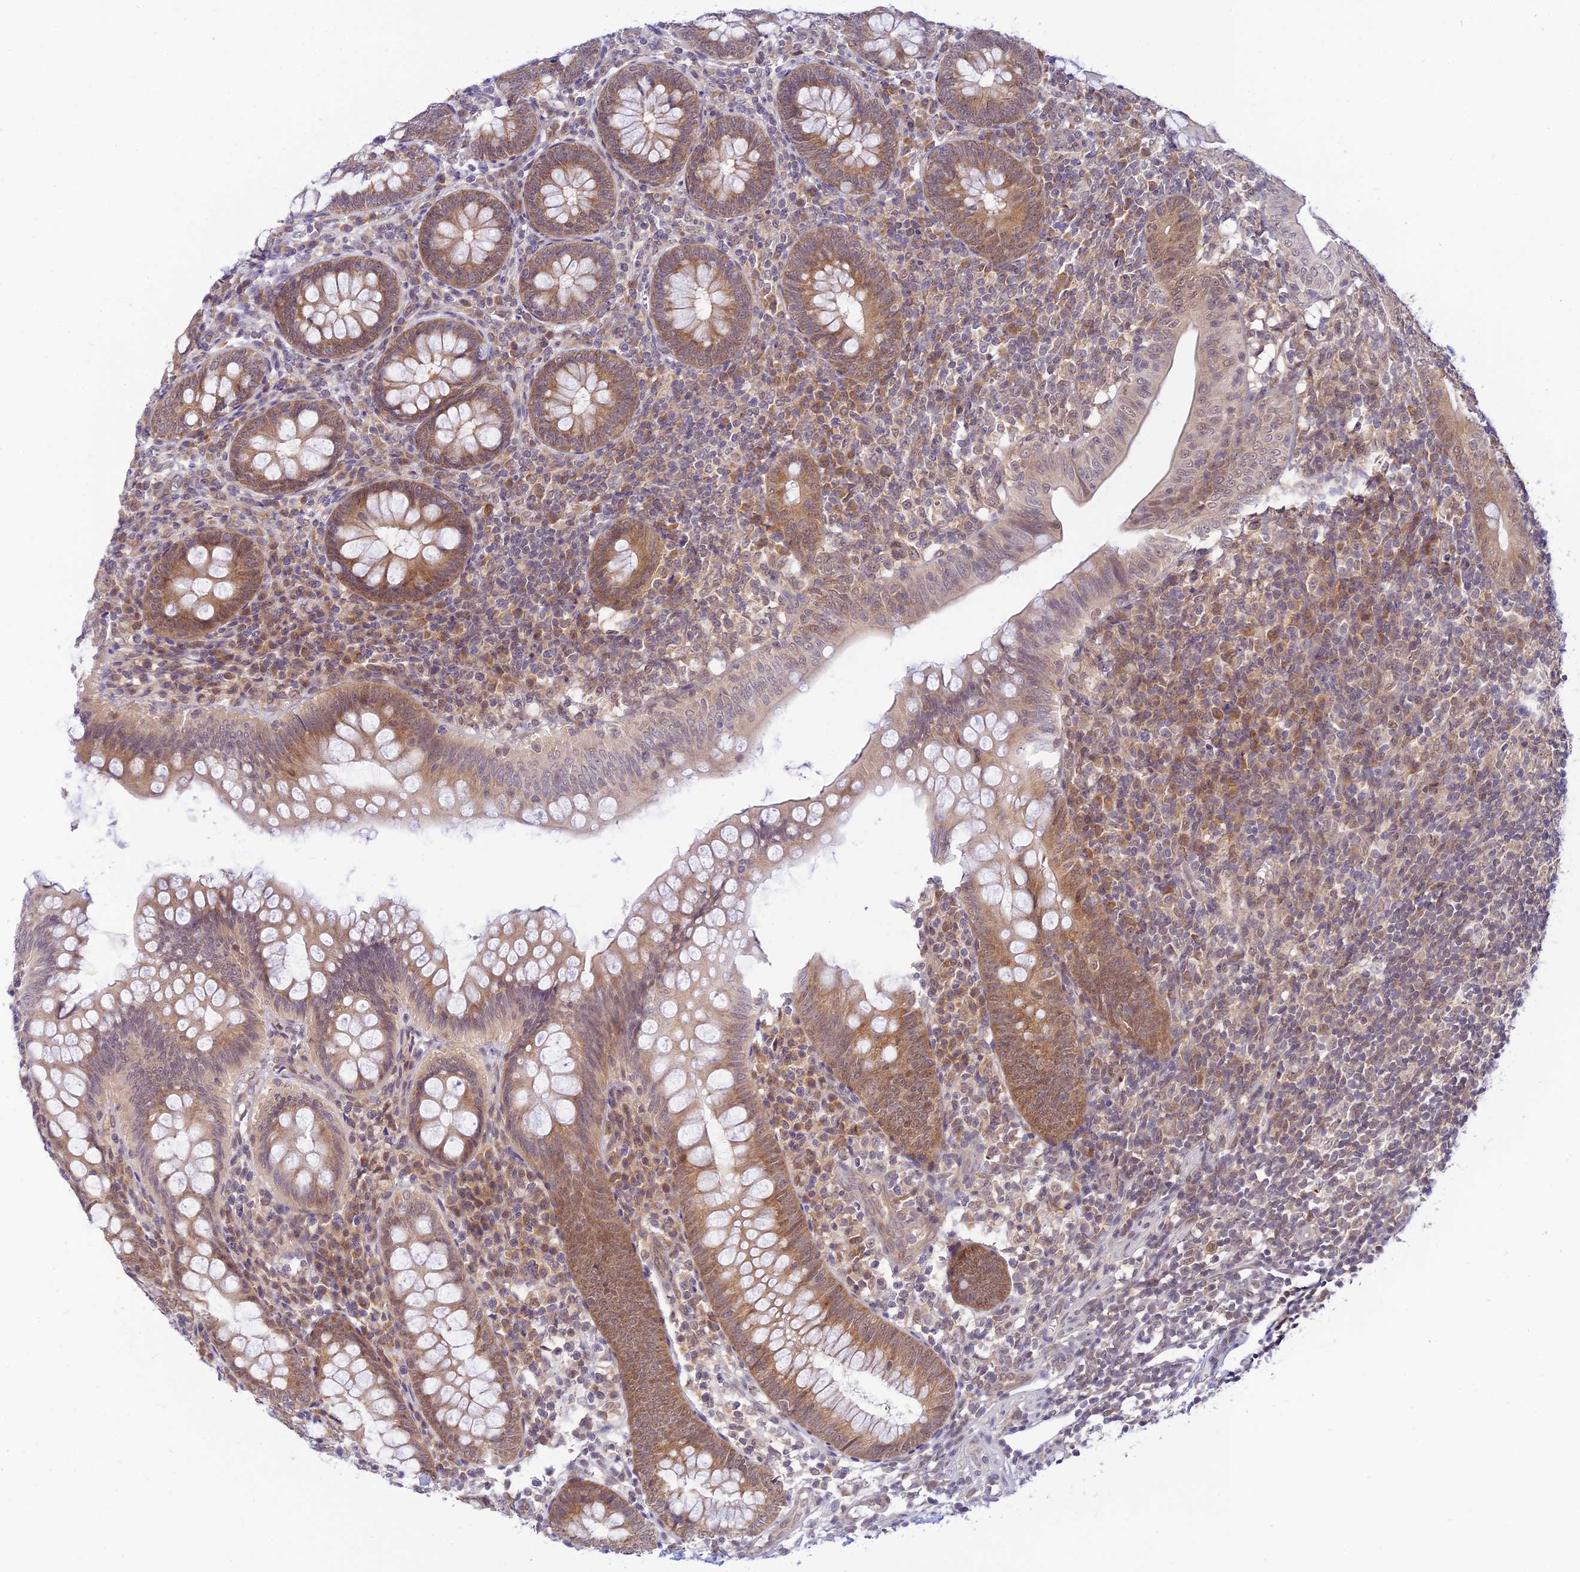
{"staining": {"intensity": "moderate", "quantity": ">75%", "location": "cytoplasmic/membranous,nuclear"}, "tissue": "appendix", "cell_type": "Glandular cells", "image_type": "normal", "snomed": [{"axis": "morphology", "description": "Normal tissue, NOS"}, {"axis": "topography", "description": "Appendix"}], "caption": "An immunohistochemistry (IHC) photomicrograph of unremarkable tissue is shown. Protein staining in brown shows moderate cytoplasmic/membranous,nuclear positivity in appendix within glandular cells.", "gene": "SKIC8", "patient": {"sex": "male", "age": 14}}